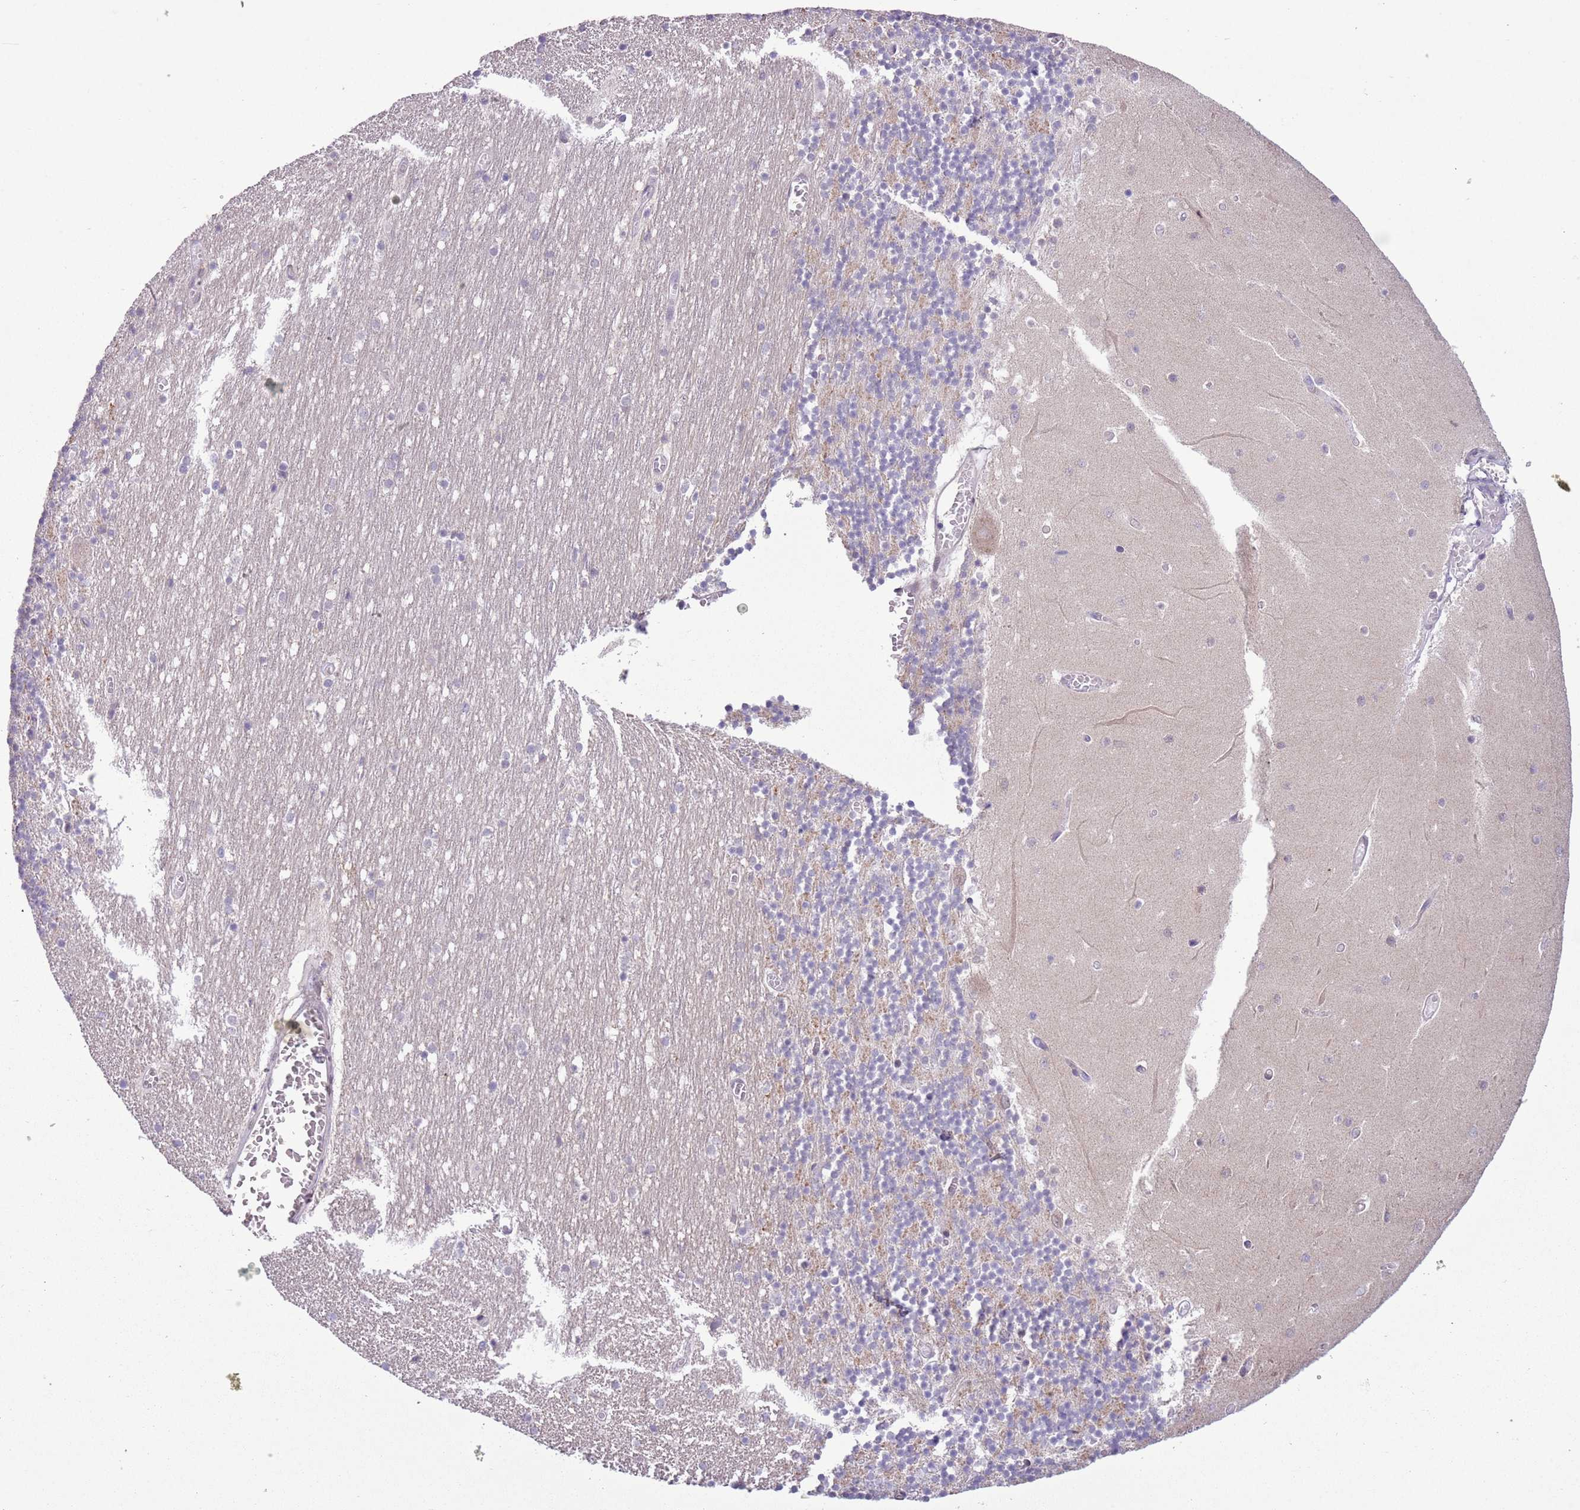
{"staining": {"intensity": "weak", "quantity": "<25%", "location": "cytoplasmic/membranous"}, "tissue": "cerebellum", "cell_type": "Cells in granular layer", "image_type": "normal", "snomed": [{"axis": "morphology", "description": "Normal tissue, NOS"}, {"axis": "topography", "description": "Cerebellum"}], "caption": "This is an IHC photomicrograph of benign human cerebellum. There is no staining in cells in granular layer.", "gene": "CCND2", "patient": {"sex": "female", "age": 28}}